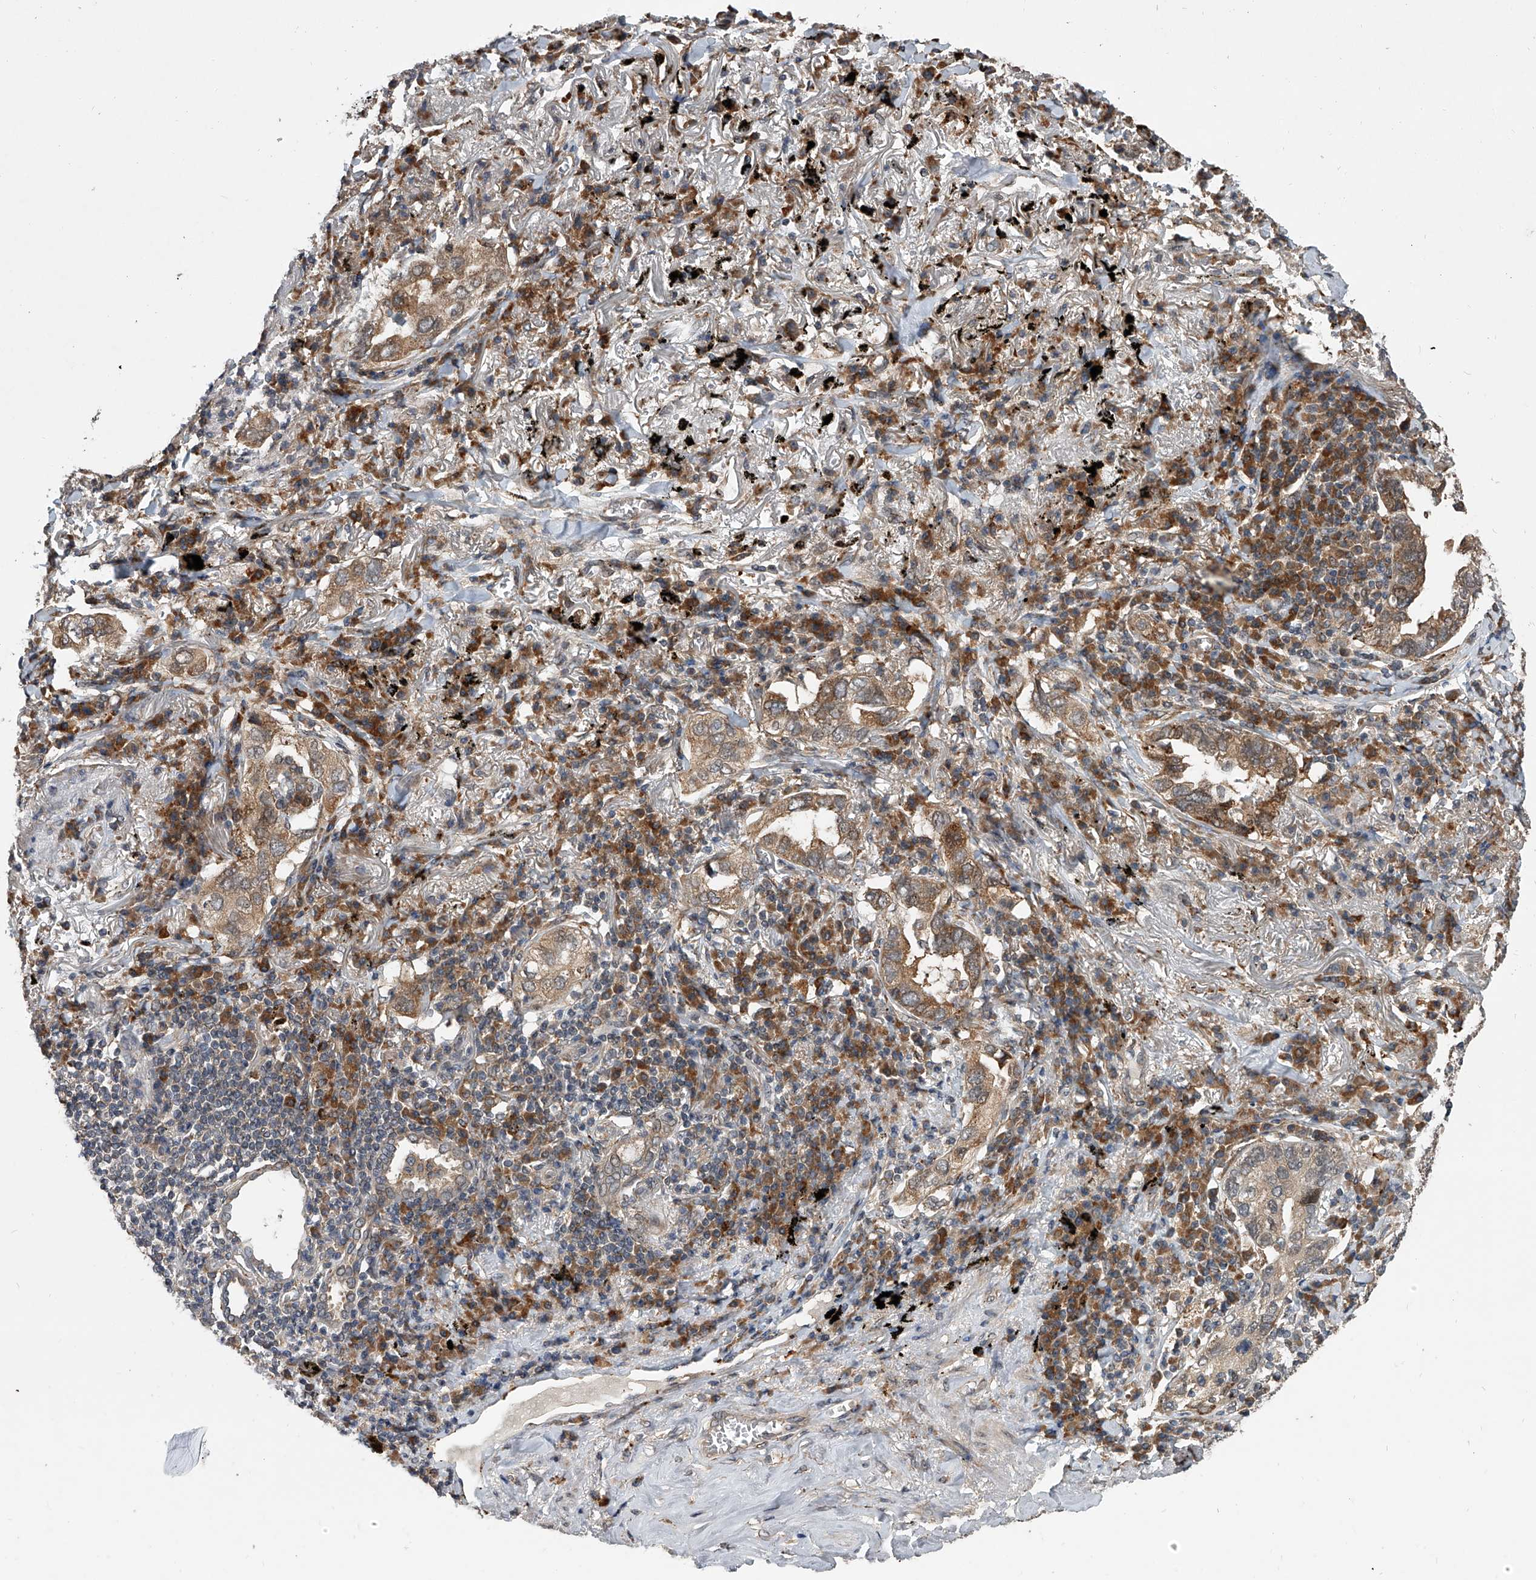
{"staining": {"intensity": "moderate", "quantity": ">75%", "location": "cytoplasmic/membranous"}, "tissue": "lung cancer", "cell_type": "Tumor cells", "image_type": "cancer", "snomed": [{"axis": "morphology", "description": "Adenocarcinoma, NOS"}, {"axis": "topography", "description": "Lung"}], "caption": "Immunohistochemical staining of human lung cancer (adenocarcinoma) reveals medium levels of moderate cytoplasmic/membranous positivity in about >75% of tumor cells. Using DAB (3,3'-diaminobenzidine) (brown) and hematoxylin (blue) stains, captured at high magnification using brightfield microscopy.", "gene": "GEMIN8", "patient": {"sex": "male", "age": 65}}